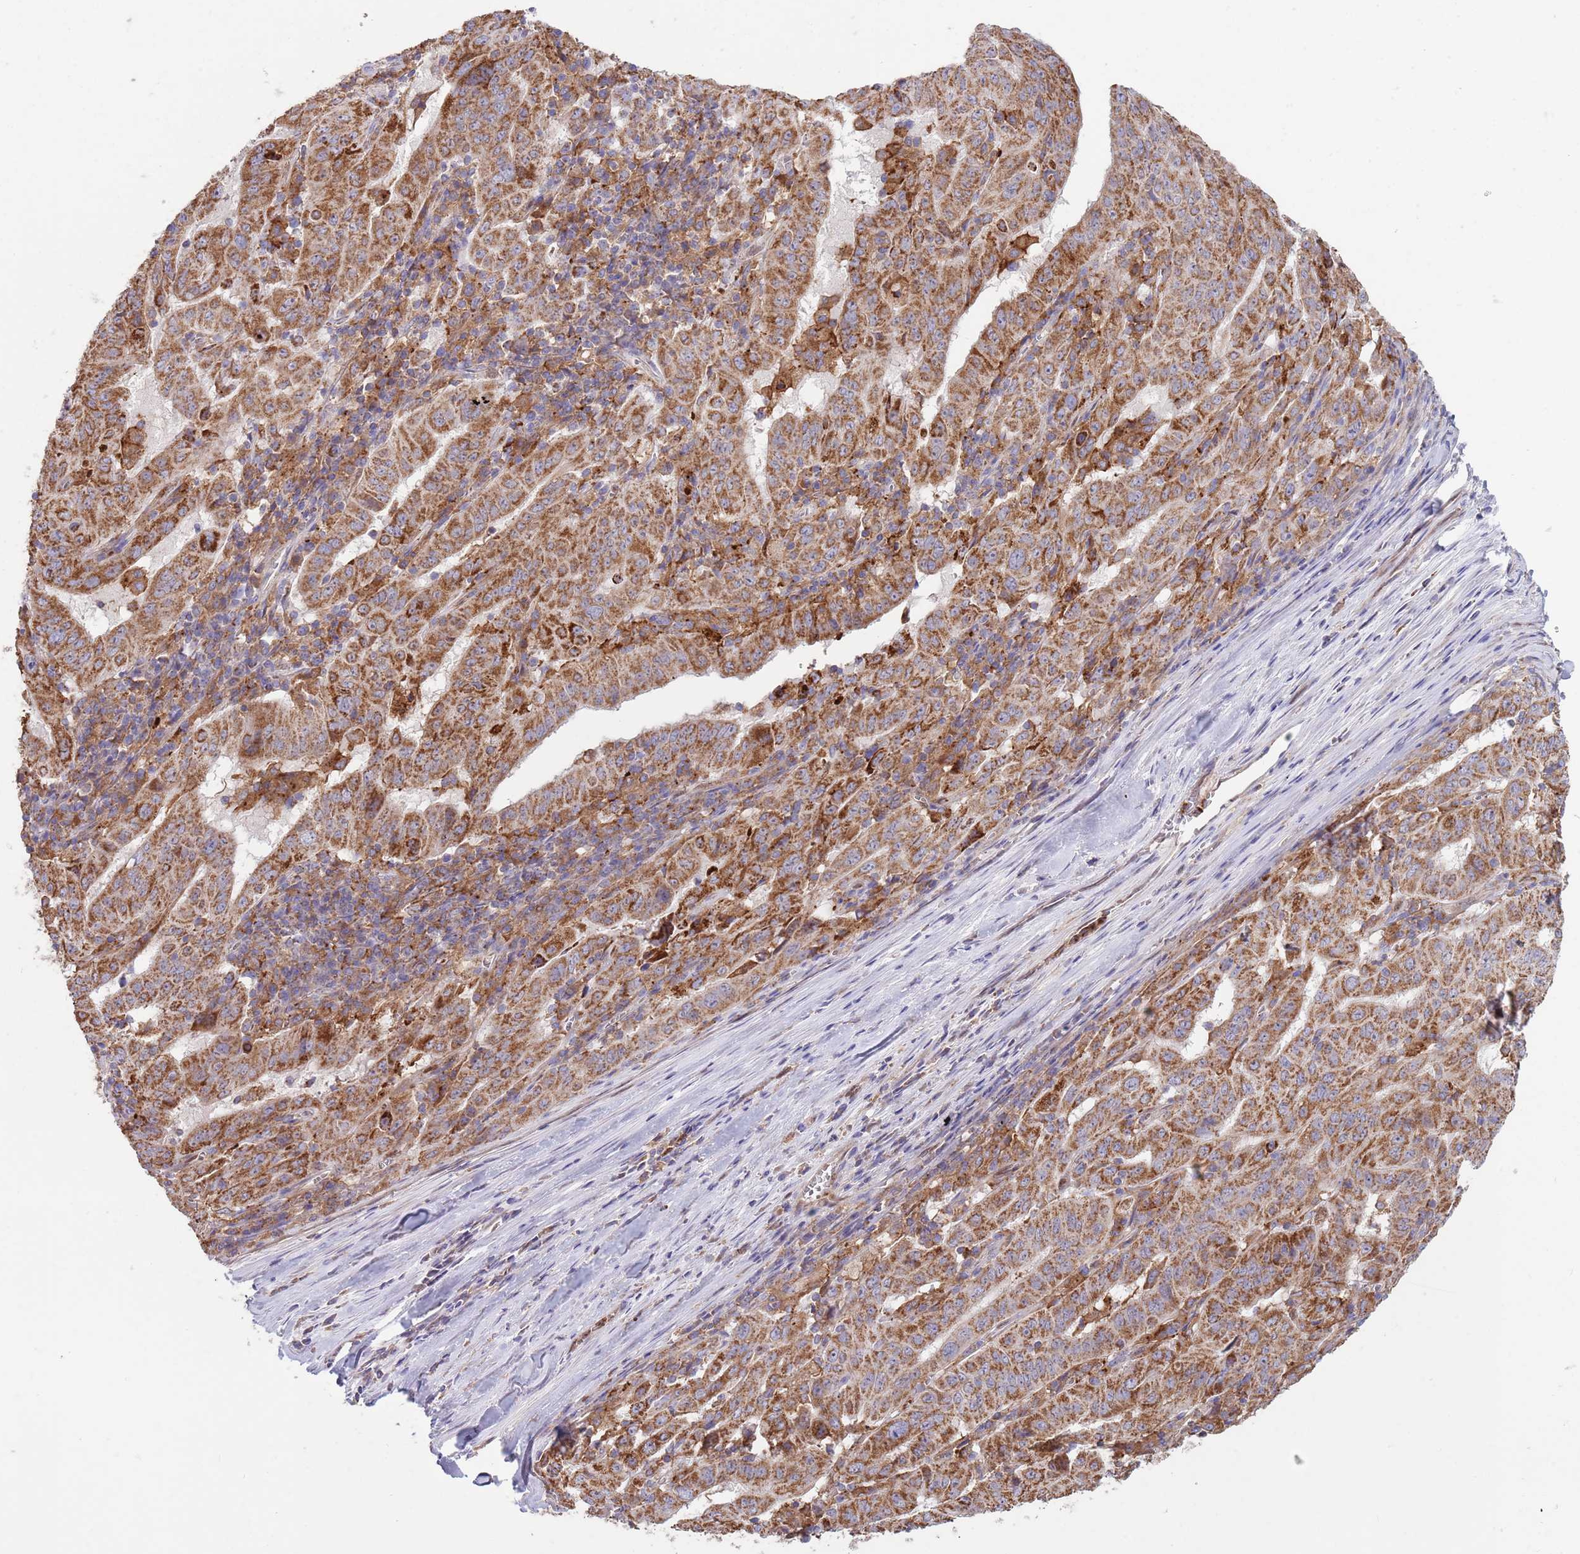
{"staining": {"intensity": "strong", "quantity": ">75%", "location": "cytoplasmic/membranous"}, "tissue": "pancreatic cancer", "cell_type": "Tumor cells", "image_type": "cancer", "snomed": [{"axis": "morphology", "description": "Adenocarcinoma, NOS"}, {"axis": "topography", "description": "Pancreas"}], "caption": "Protein staining of pancreatic cancer tissue shows strong cytoplasmic/membranous expression in about >75% of tumor cells. The staining was performed using DAB to visualize the protein expression in brown, while the nuclei were stained in blue with hematoxylin (Magnification: 20x).", "gene": "DDT", "patient": {"sex": "male", "age": 63}}